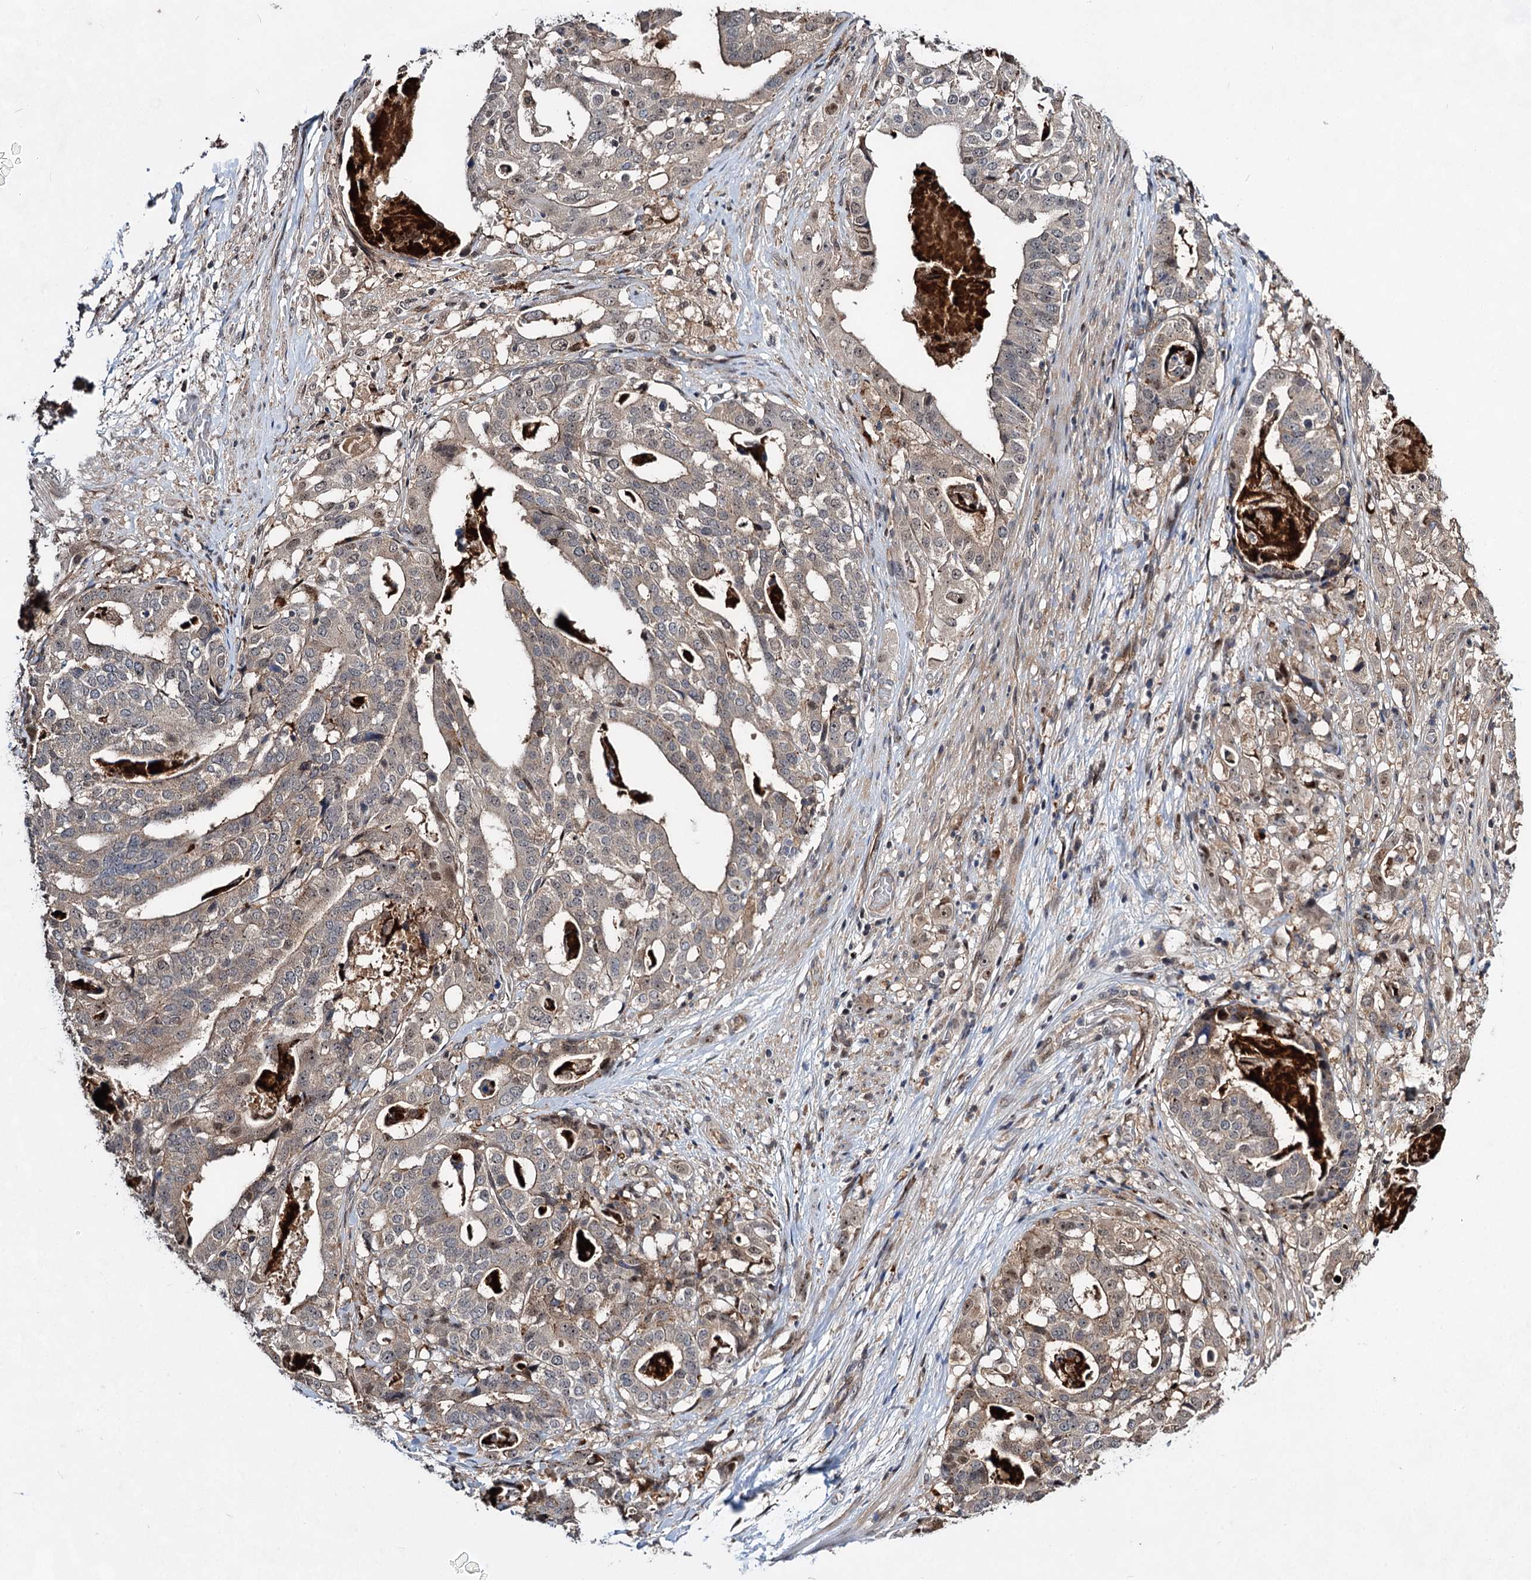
{"staining": {"intensity": "weak", "quantity": "<25%", "location": "cytoplasmic/membranous"}, "tissue": "stomach cancer", "cell_type": "Tumor cells", "image_type": "cancer", "snomed": [{"axis": "morphology", "description": "Adenocarcinoma, NOS"}, {"axis": "topography", "description": "Stomach"}], "caption": "Histopathology image shows no significant protein positivity in tumor cells of stomach cancer (adenocarcinoma).", "gene": "GPBP1", "patient": {"sex": "male", "age": 48}}